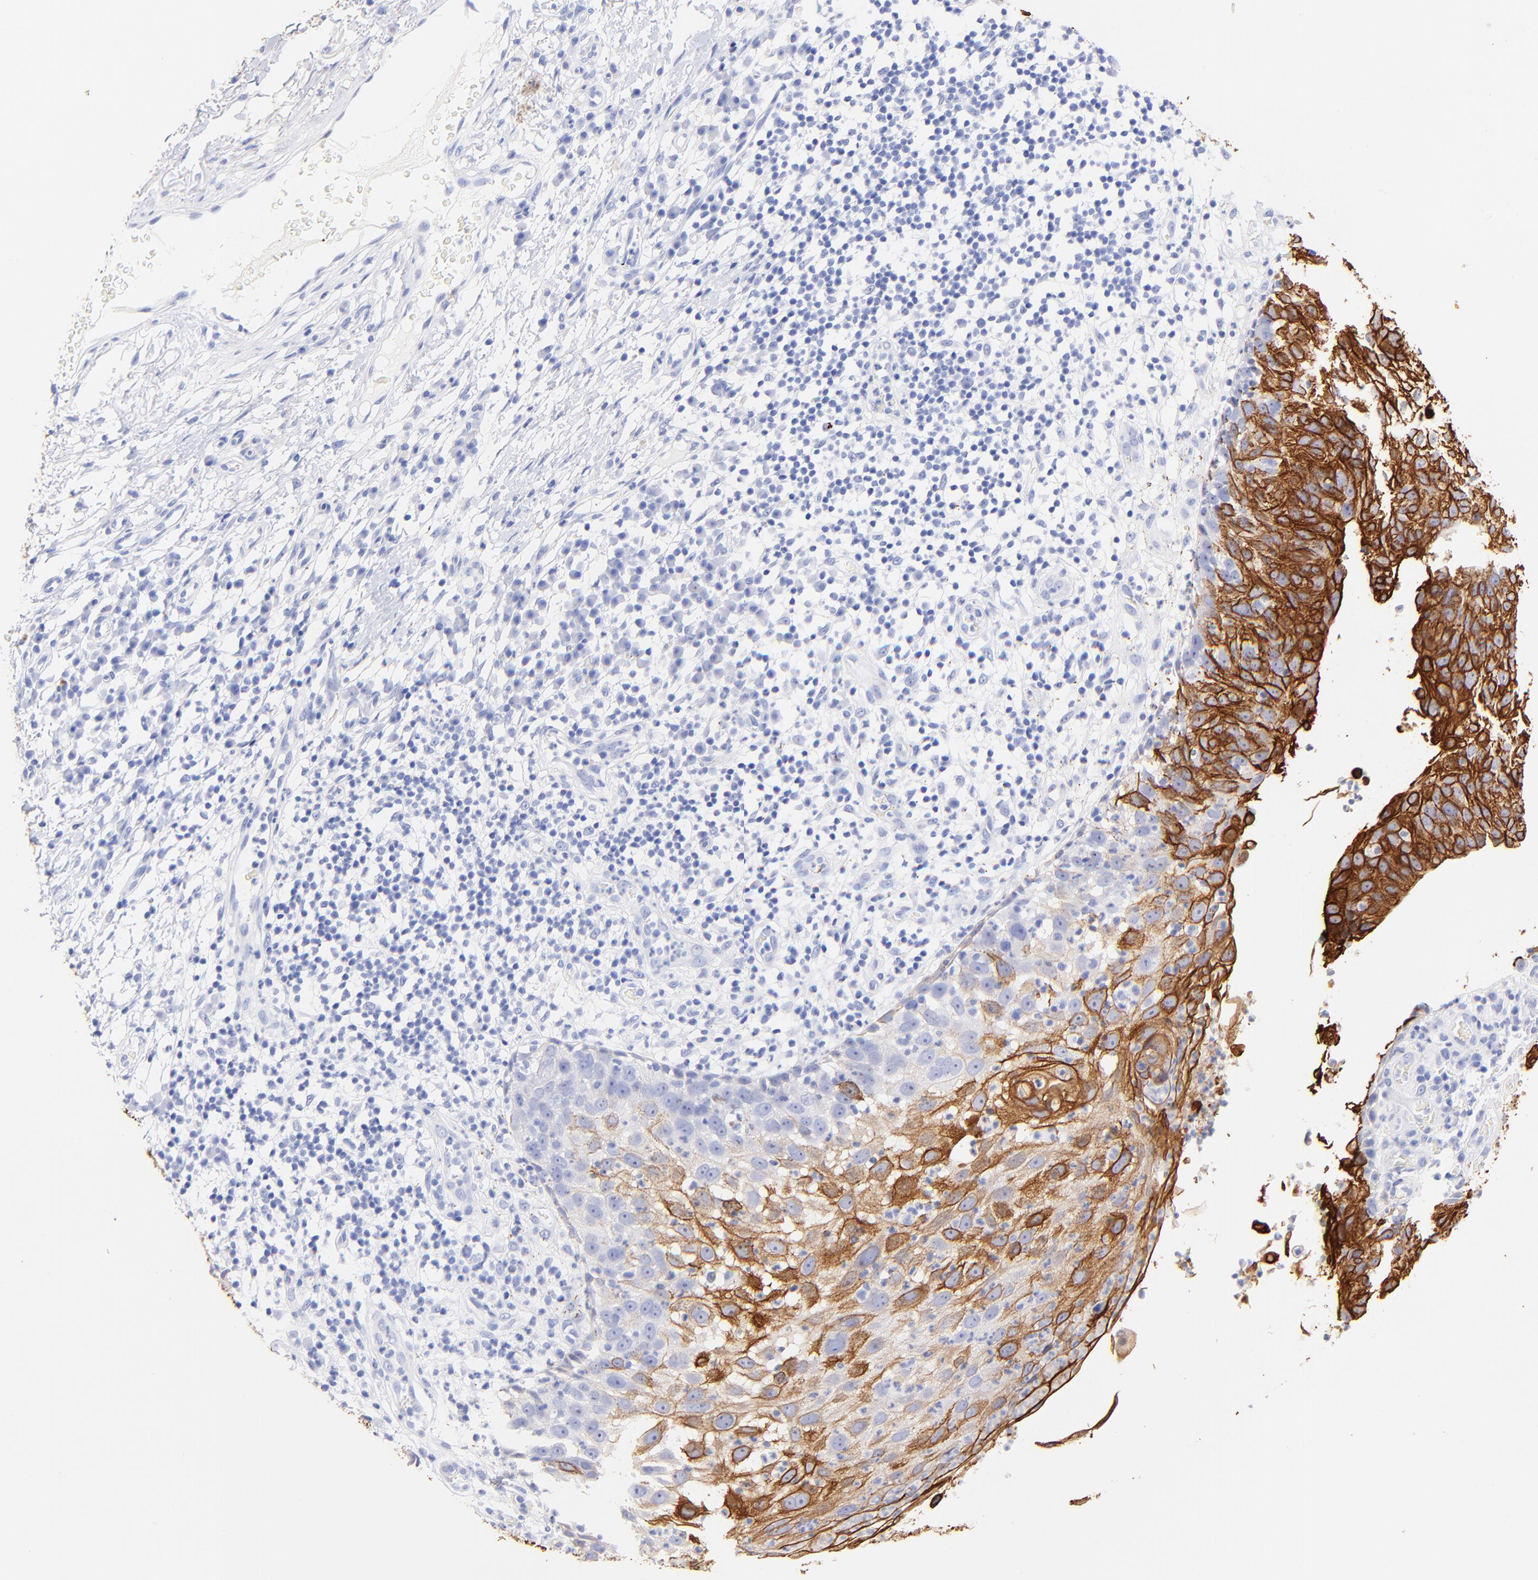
{"staining": {"intensity": "strong", "quantity": "25%-75%", "location": "cytoplasmic/membranous"}, "tissue": "skin cancer", "cell_type": "Tumor cells", "image_type": "cancer", "snomed": [{"axis": "morphology", "description": "Squamous cell carcinoma, NOS"}, {"axis": "topography", "description": "Skin"}], "caption": "DAB (3,3'-diaminobenzidine) immunohistochemical staining of human skin cancer (squamous cell carcinoma) displays strong cytoplasmic/membranous protein staining in about 25%-75% of tumor cells.", "gene": "KRT19", "patient": {"sex": "male", "age": 87}}